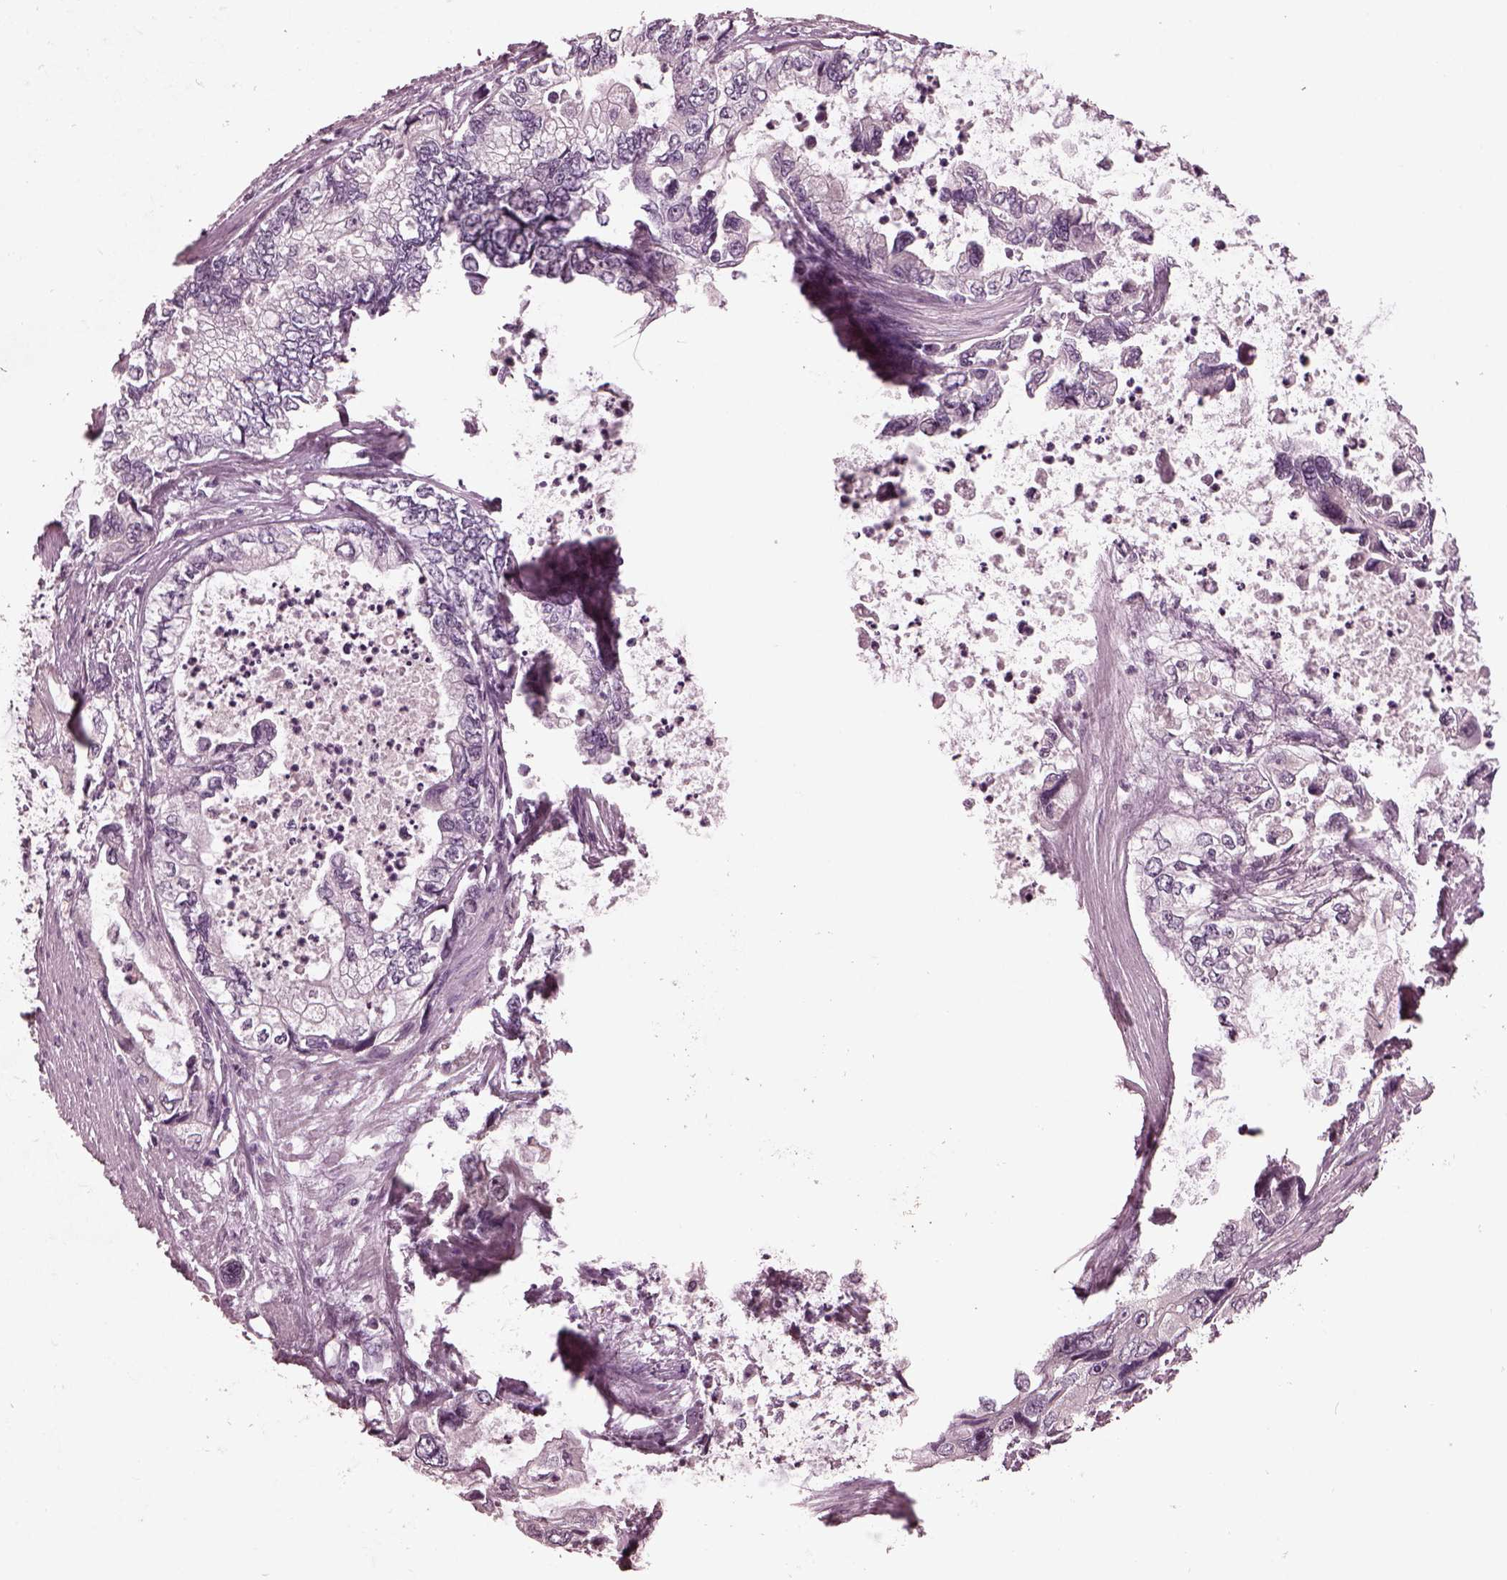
{"staining": {"intensity": "negative", "quantity": "none", "location": "none"}, "tissue": "stomach cancer", "cell_type": "Tumor cells", "image_type": "cancer", "snomed": [{"axis": "morphology", "description": "Adenocarcinoma, NOS"}, {"axis": "topography", "description": "Pancreas"}, {"axis": "topography", "description": "Stomach, upper"}, {"axis": "topography", "description": "Stomach"}], "caption": "This is an immunohistochemistry micrograph of human adenocarcinoma (stomach). There is no expression in tumor cells.", "gene": "RCVRN", "patient": {"sex": "male", "age": 77}}